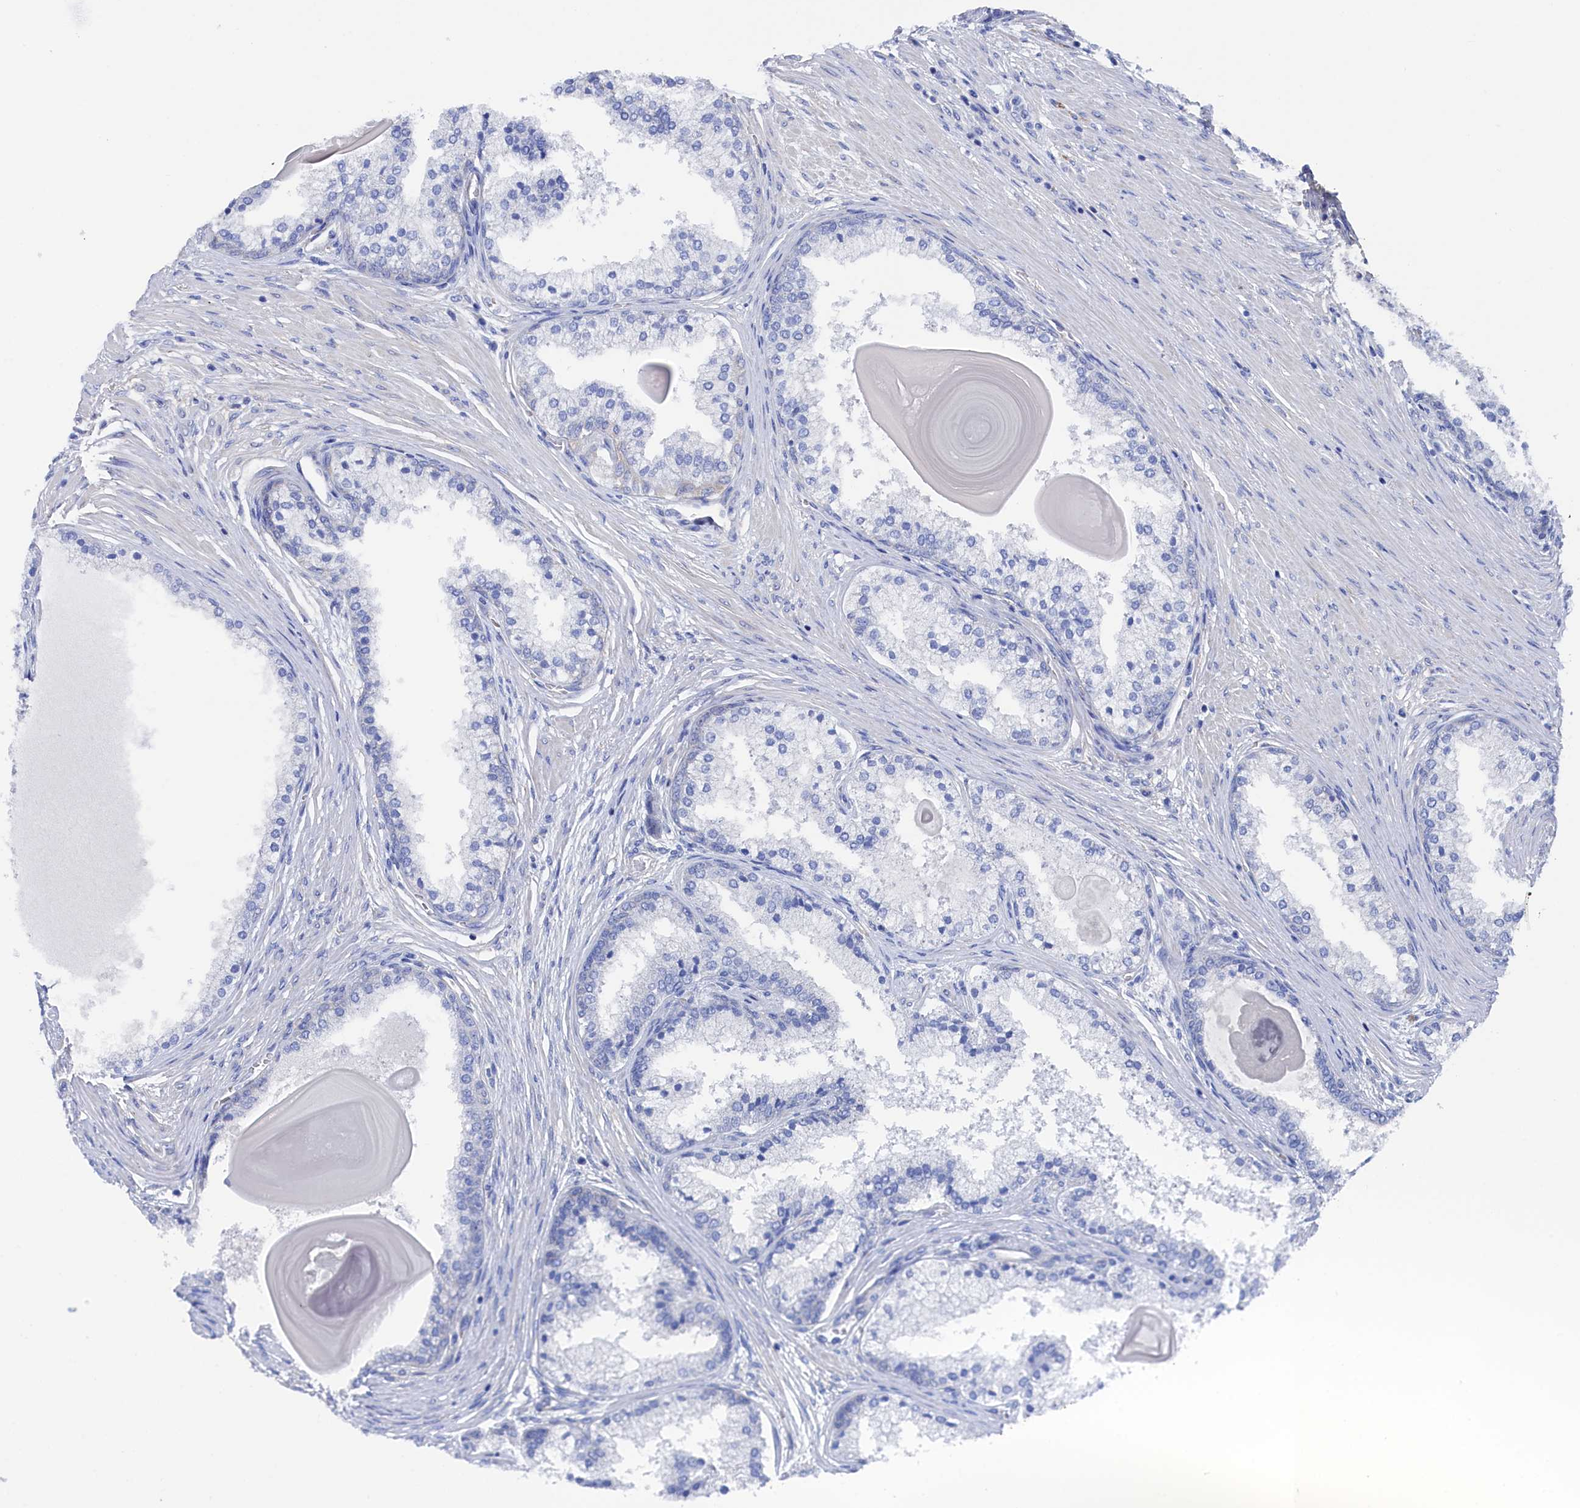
{"staining": {"intensity": "negative", "quantity": "none", "location": "none"}, "tissue": "prostate cancer", "cell_type": "Tumor cells", "image_type": "cancer", "snomed": [{"axis": "morphology", "description": "Adenocarcinoma, Low grade"}, {"axis": "topography", "description": "Prostate"}], "caption": "Immunohistochemical staining of prostate cancer exhibits no significant positivity in tumor cells.", "gene": "TMOD2", "patient": {"sex": "male", "age": 59}}